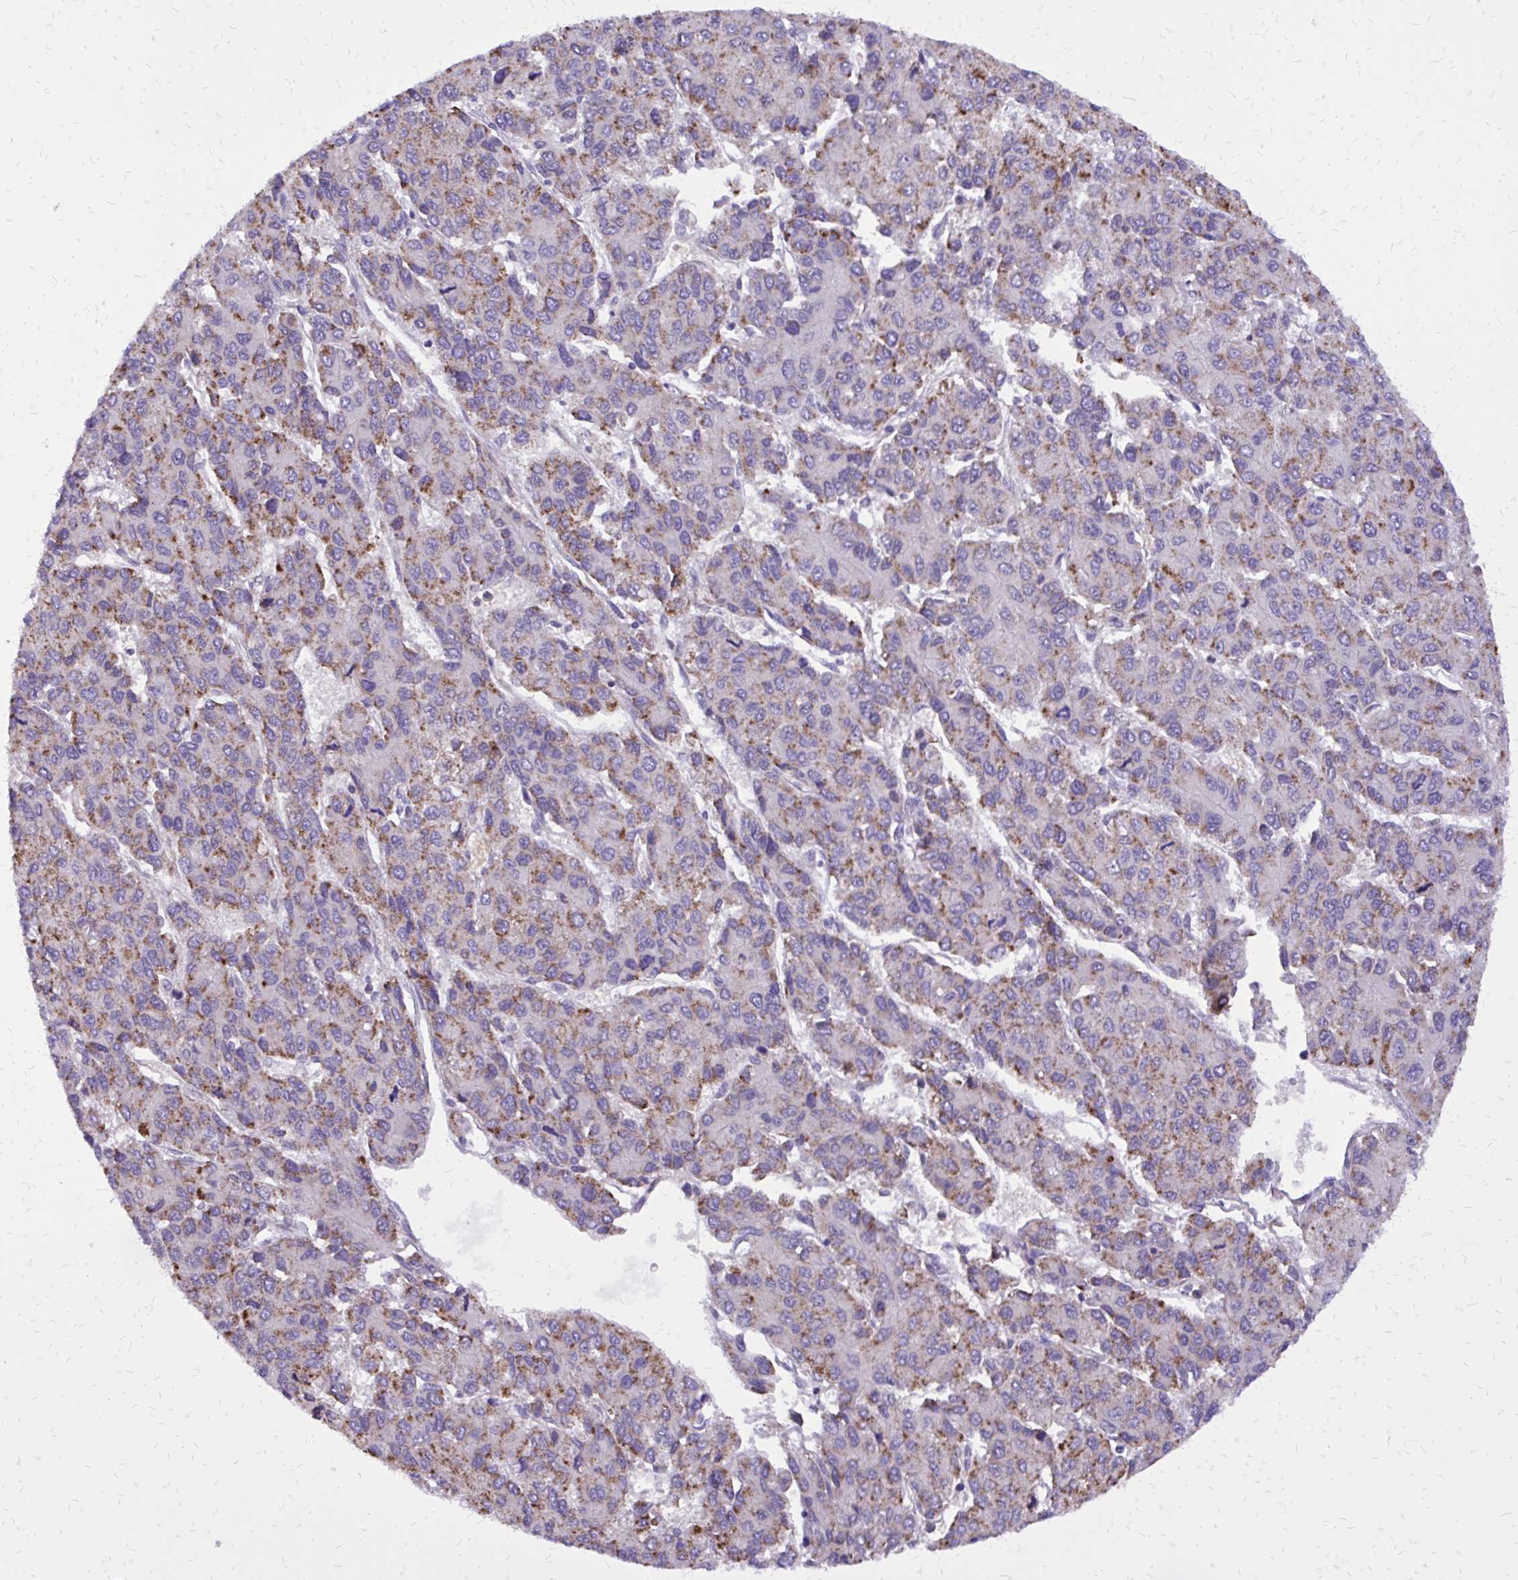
{"staining": {"intensity": "moderate", "quantity": "25%-75%", "location": "cytoplasmic/membranous"}, "tissue": "liver cancer", "cell_type": "Tumor cells", "image_type": "cancer", "snomed": [{"axis": "morphology", "description": "Carcinoma, Hepatocellular, NOS"}, {"axis": "topography", "description": "Liver"}], "caption": "About 25%-75% of tumor cells in liver cancer demonstrate moderate cytoplasmic/membranous protein positivity as visualized by brown immunohistochemical staining.", "gene": "CAT", "patient": {"sex": "female", "age": 66}}